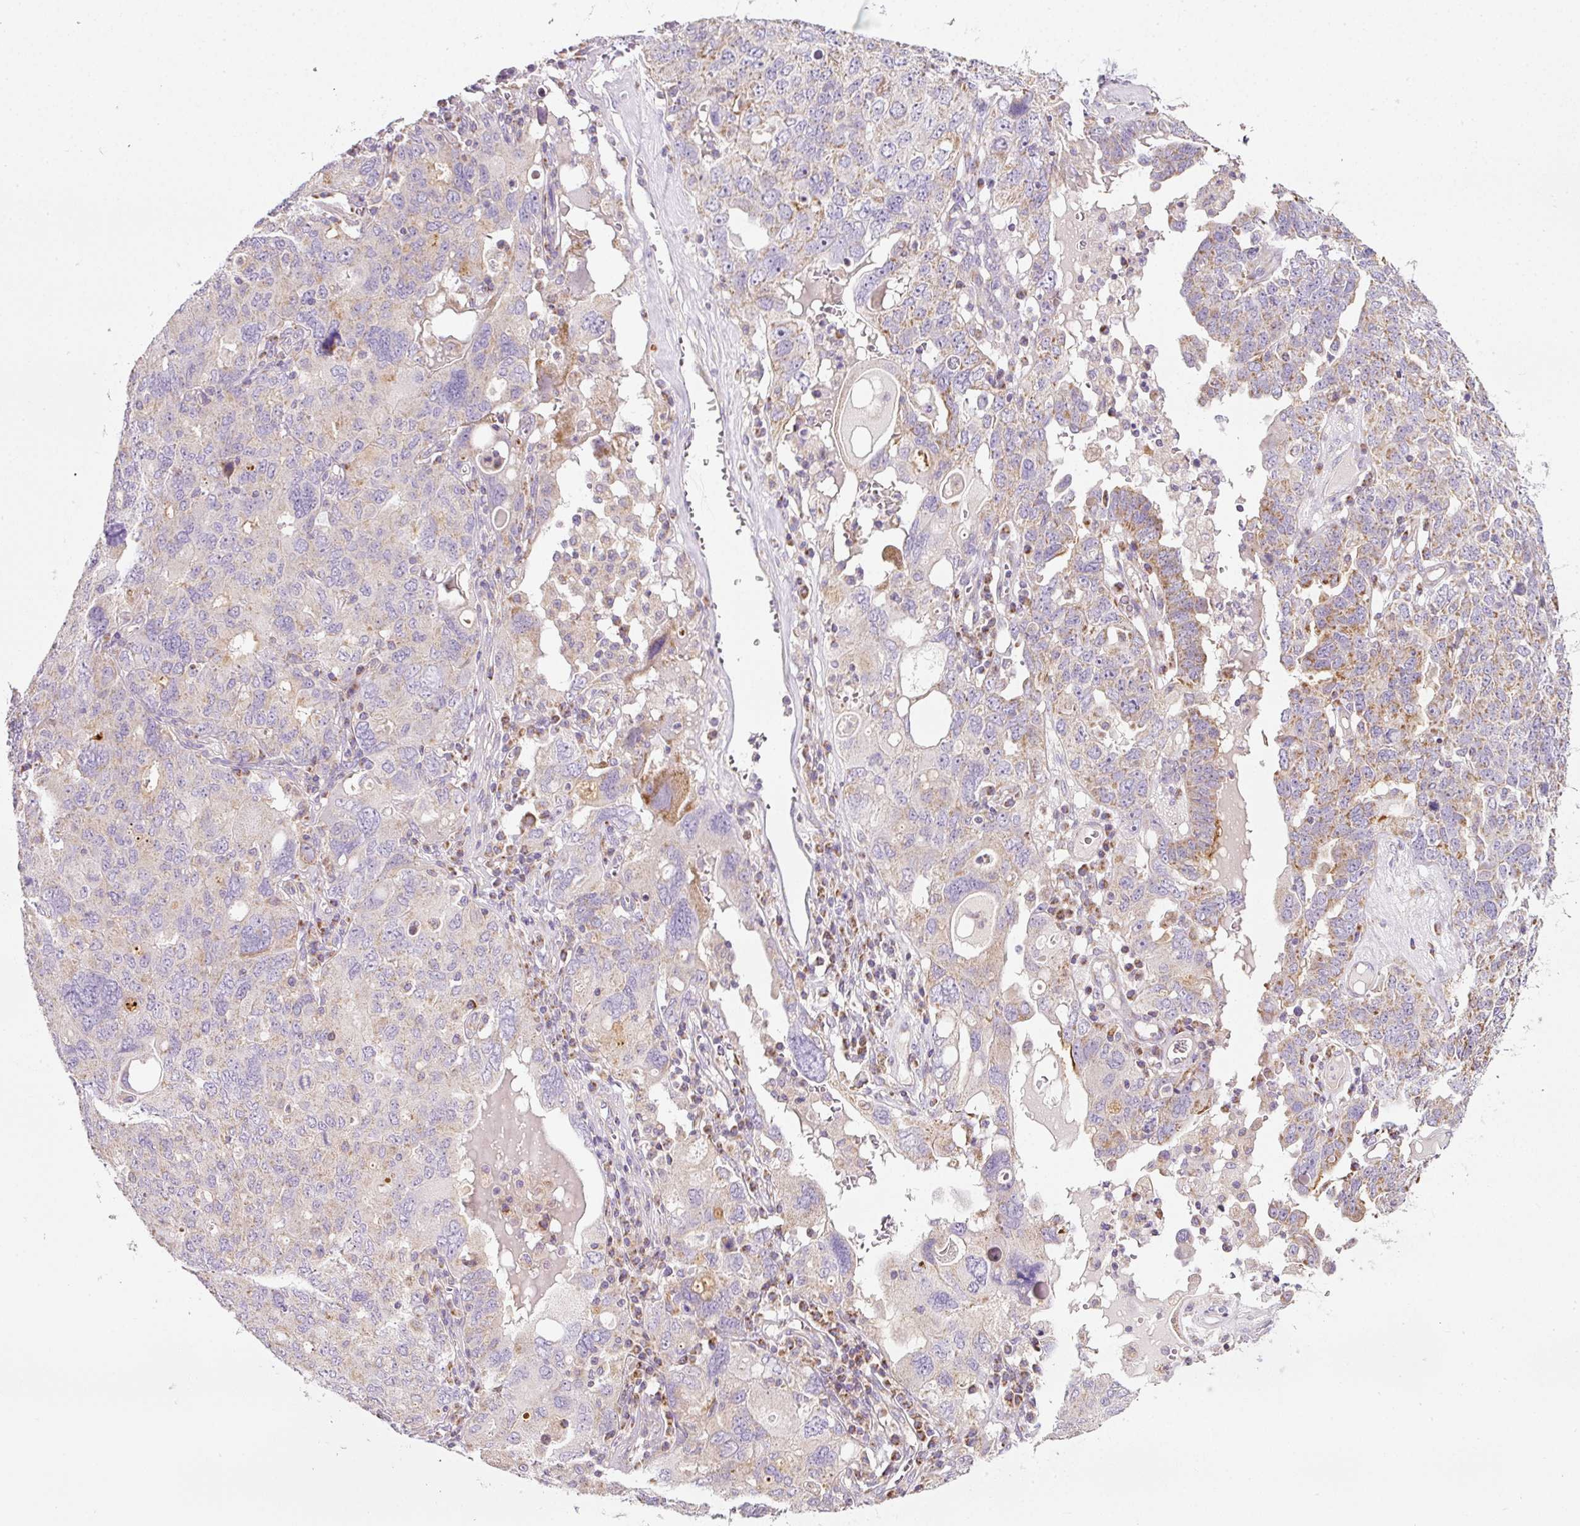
{"staining": {"intensity": "moderate", "quantity": "<25%", "location": "cytoplasmic/membranous"}, "tissue": "ovarian cancer", "cell_type": "Tumor cells", "image_type": "cancer", "snomed": [{"axis": "morphology", "description": "Carcinoma, endometroid"}, {"axis": "topography", "description": "Ovary"}], "caption": "Human endometroid carcinoma (ovarian) stained for a protein (brown) shows moderate cytoplasmic/membranous positive staining in about <25% of tumor cells.", "gene": "NDUFA1", "patient": {"sex": "female", "age": 62}}